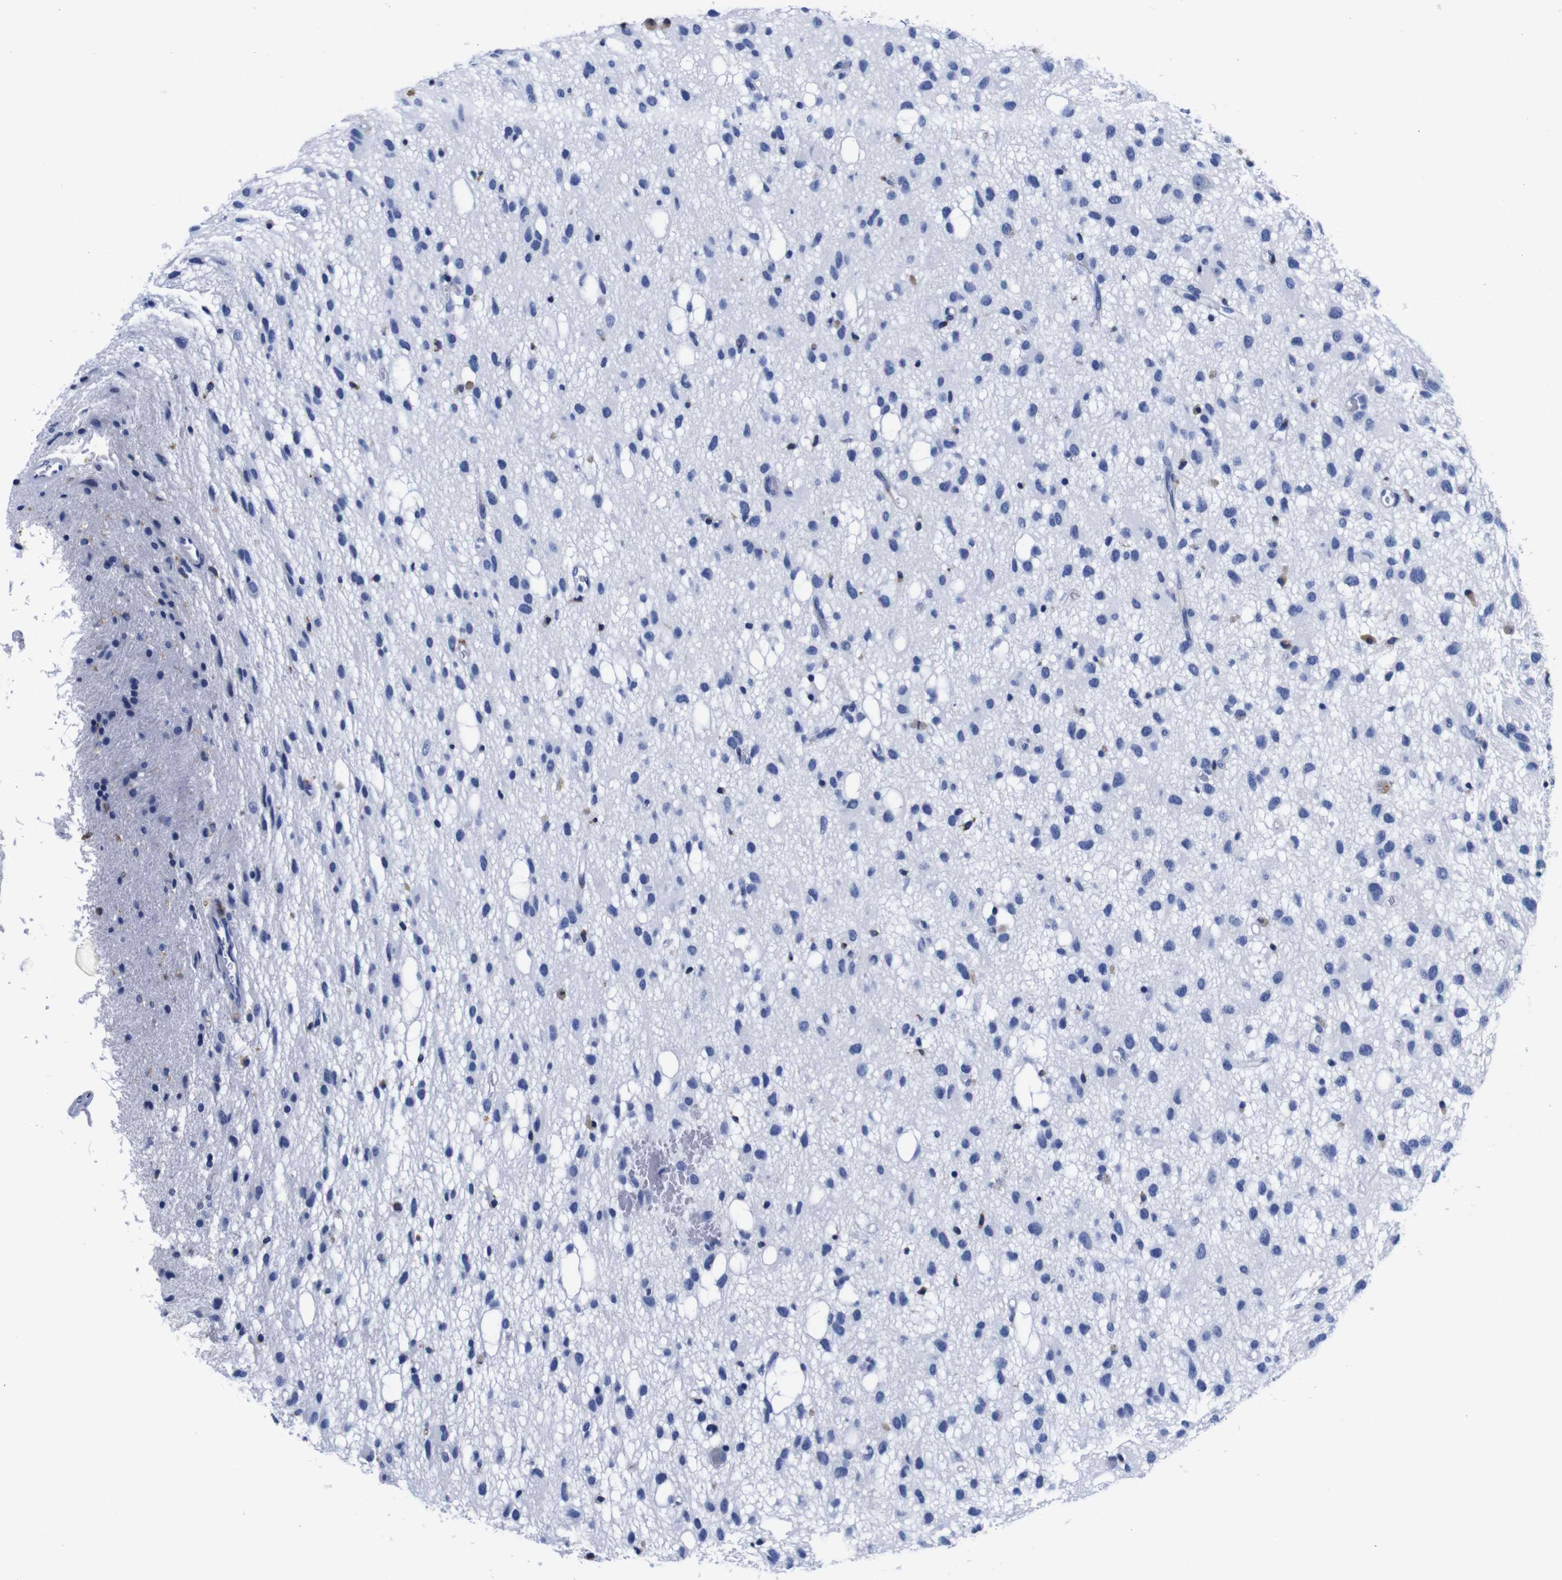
{"staining": {"intensity": "negative", "quantity": "none", "location": "none"}, "tissue": "glioma", "cell_type": "Tumor cells", "image_type": "cancer", "snomed": [{"axis": "morphology", "description": "Glioma, malignant, Low grade"}, {"axis": "topography", "description": "Brain"}], "caption": "Tumor cells show no significant protein expression in glioma.", "gene": "HLA-DMB", "patient": {"sex": "male", "age": 77}}